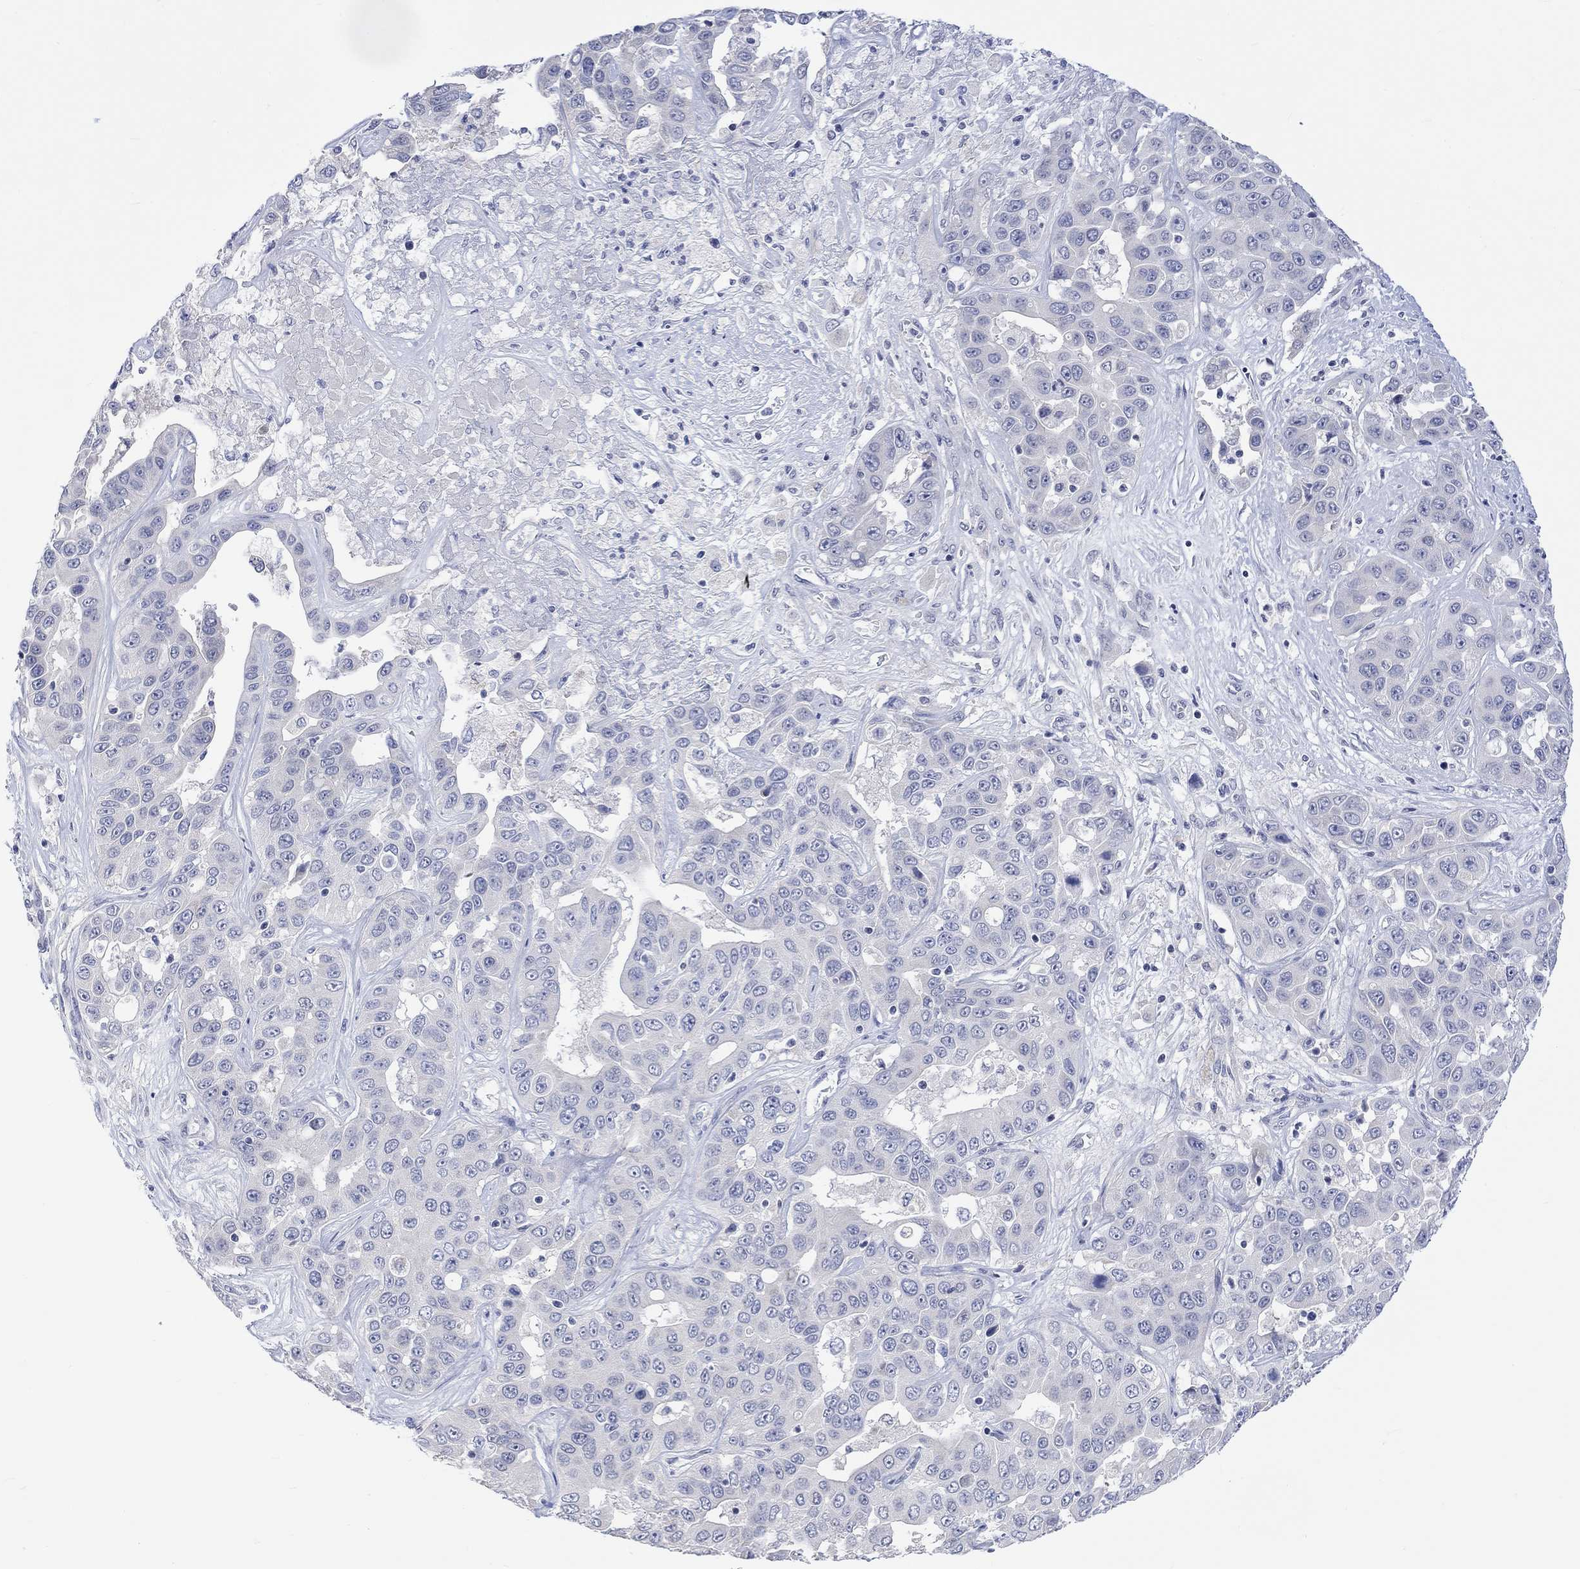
{"staining": {"intensity": "negative", "quantity": "none", "location": "none"}, "tissue": "liver cancer", "cell_type": "Tumor cells", "image_type": "cancer", "snomed": [{"axis": "morphology", "description": "Cholangiocarcinoma"}, {"axis": "topography", "description": "Liver"}], "caption": "Liver cancer (cholangiocarcinoma) stained for a protein using immunohistochemistry (IHC) displays no staining tumor cells.", "gene": "DCX", "patient": {"sex": "female", "age": 52}}